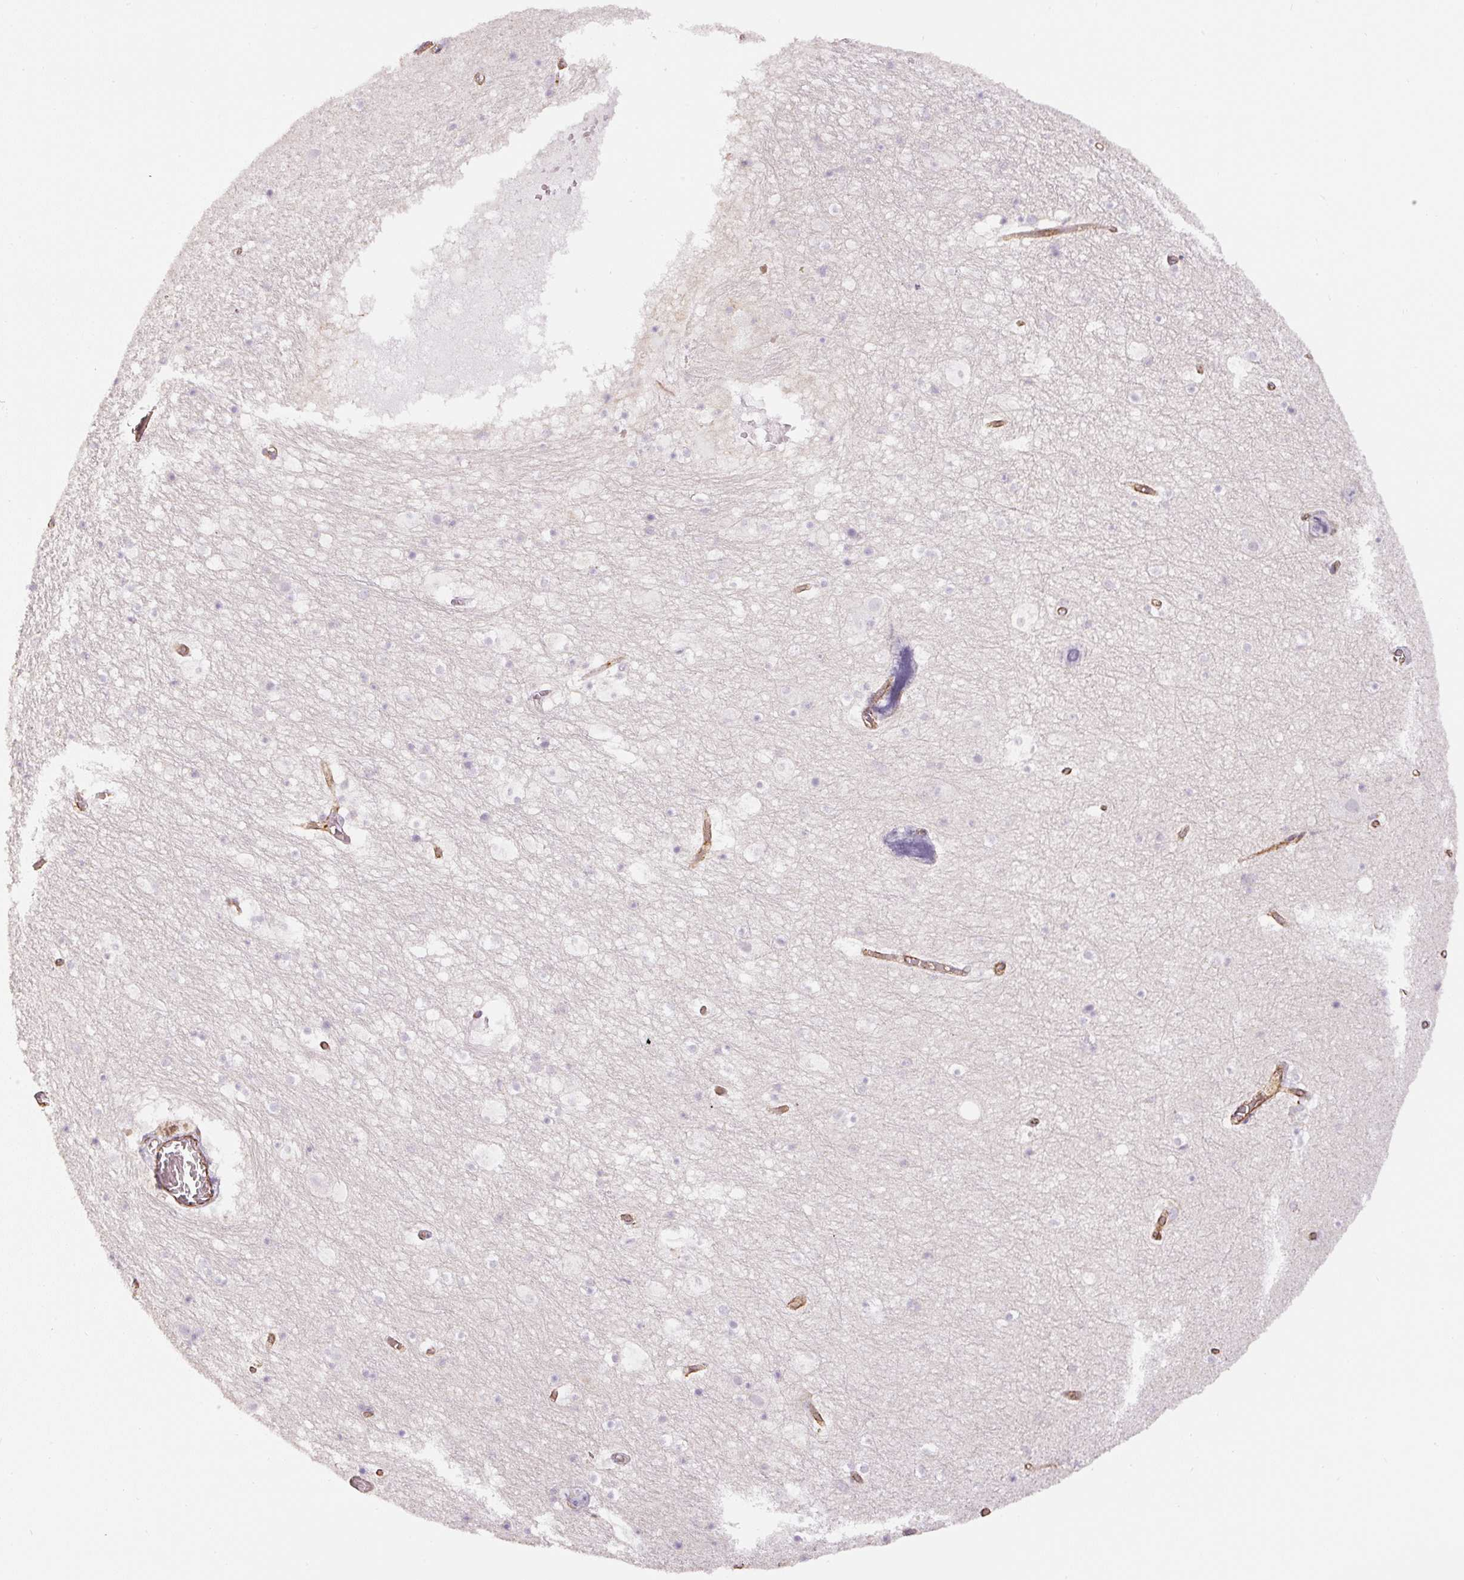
{"staining": {"intensity": "negative", "quantity": "none", "location": "none"}, "tissue": "hippocampus", "cell_type": "Glial cells", "image_type": "normal", "snomed": [{"axis": "morphology", "description": "Normal tissue, NOS"}, {"axis": "topography", "description": "Hippocampus"}], "caption": "Human hippocampus stained for a protein using immunohistochemistry reveals no positivity in glial cells.", "gene": "MYL12A", "patient": {"sex": "female", "age": 52}}